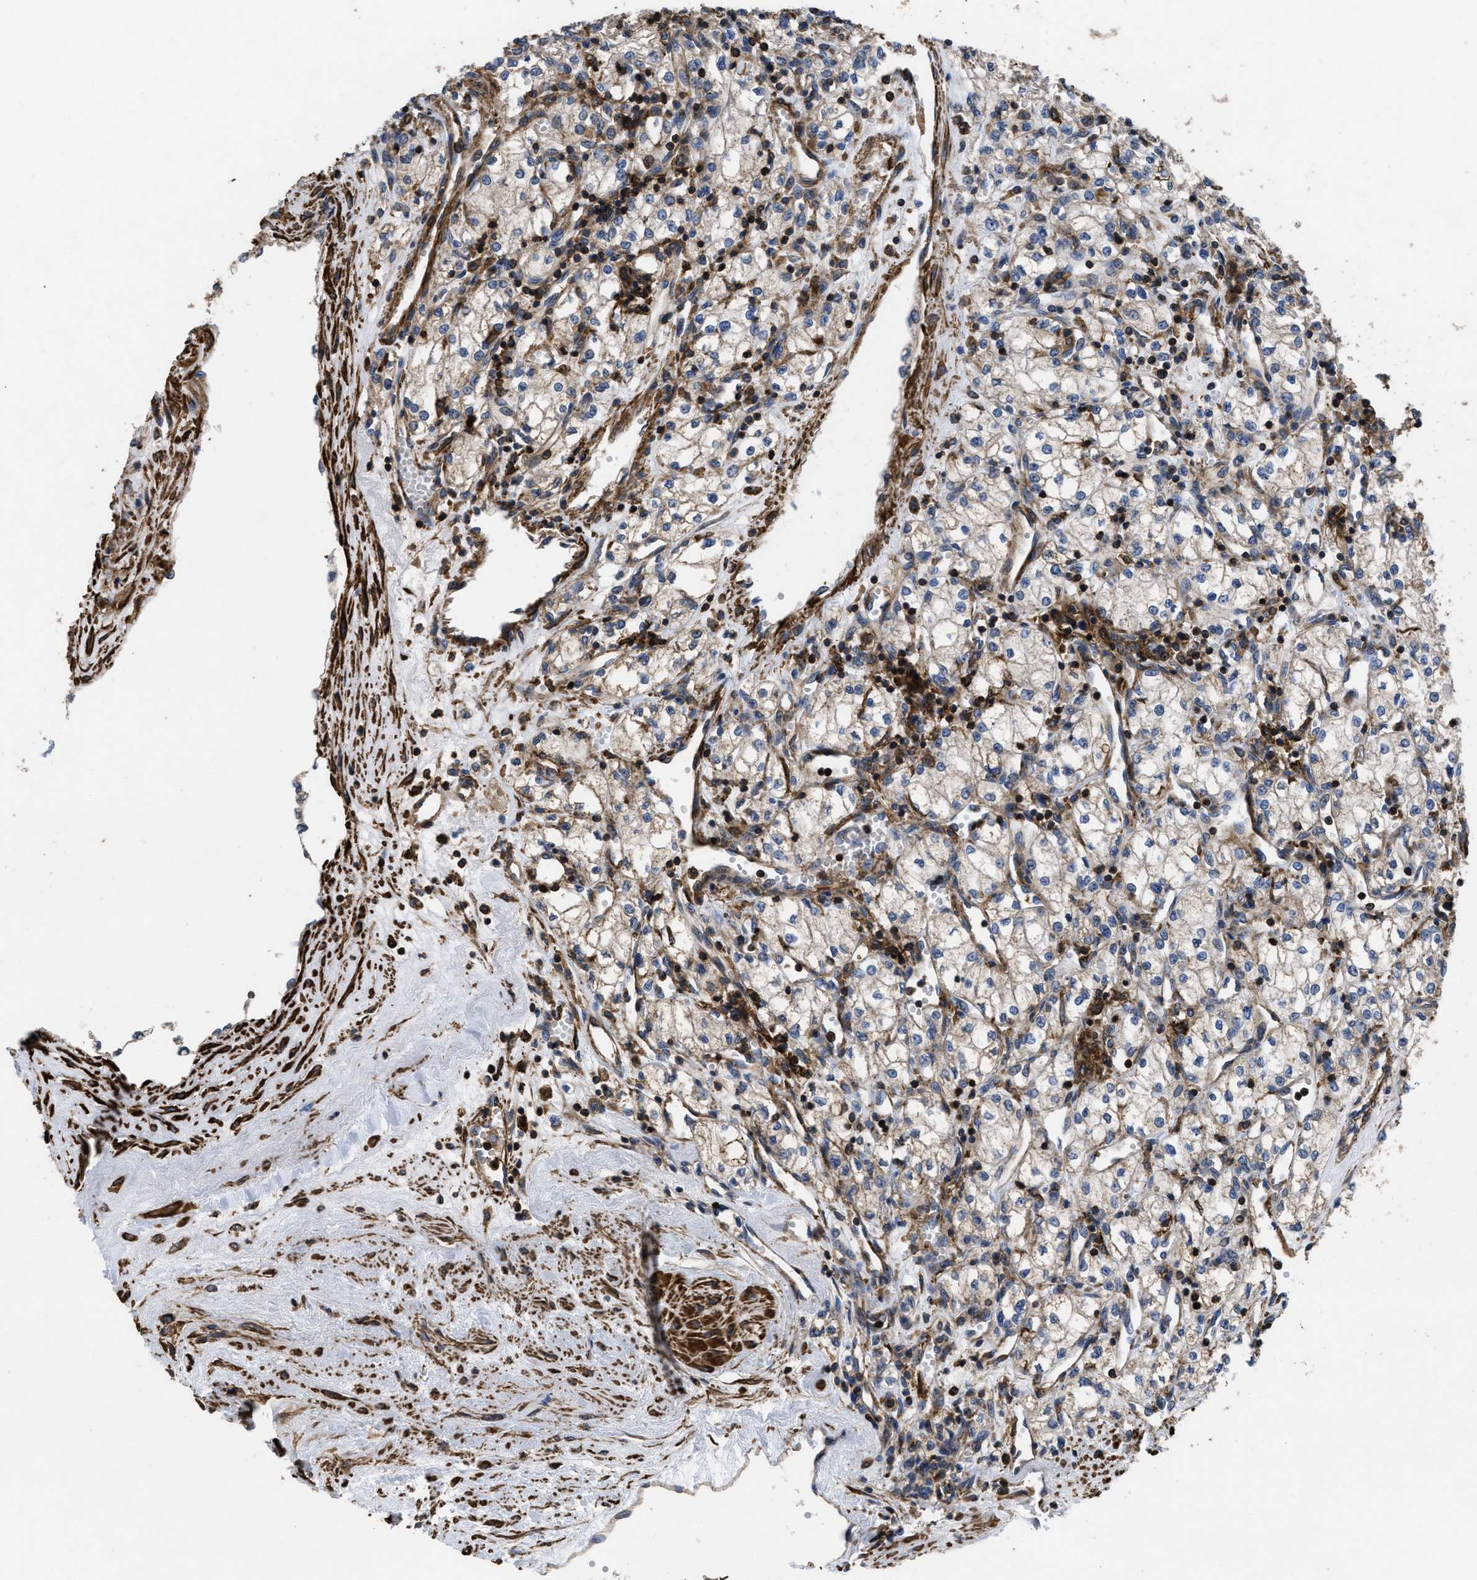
{"staining": {"intensity": "weak", "quantity": ">75%", "location": "cytoplasmic/membranous"}, "tissue": "renal cancer", "cell_type": "Tumor cells", "image_type": "cancer", "snomed": [{"axis": "morphology", "description": "Adenocarcinoma, NOS"}, {"axis": "topography", "description": "Kidney"}], "caption": "Protein expression analysis of renal cancer (adenocarcinoma) demonstrates weak cytoplasmic/membranous positivity in approximately >75% of tumor cells. The staining was performed using DAB (3,3'-diaminobenzidine) to visualize the protein expression in brown, while the nuclei were stained in blue with hematoxylin (Magnification: 20x).", "gene": "SCUBE2", "patient": {"sex": "male", "age": 59}}